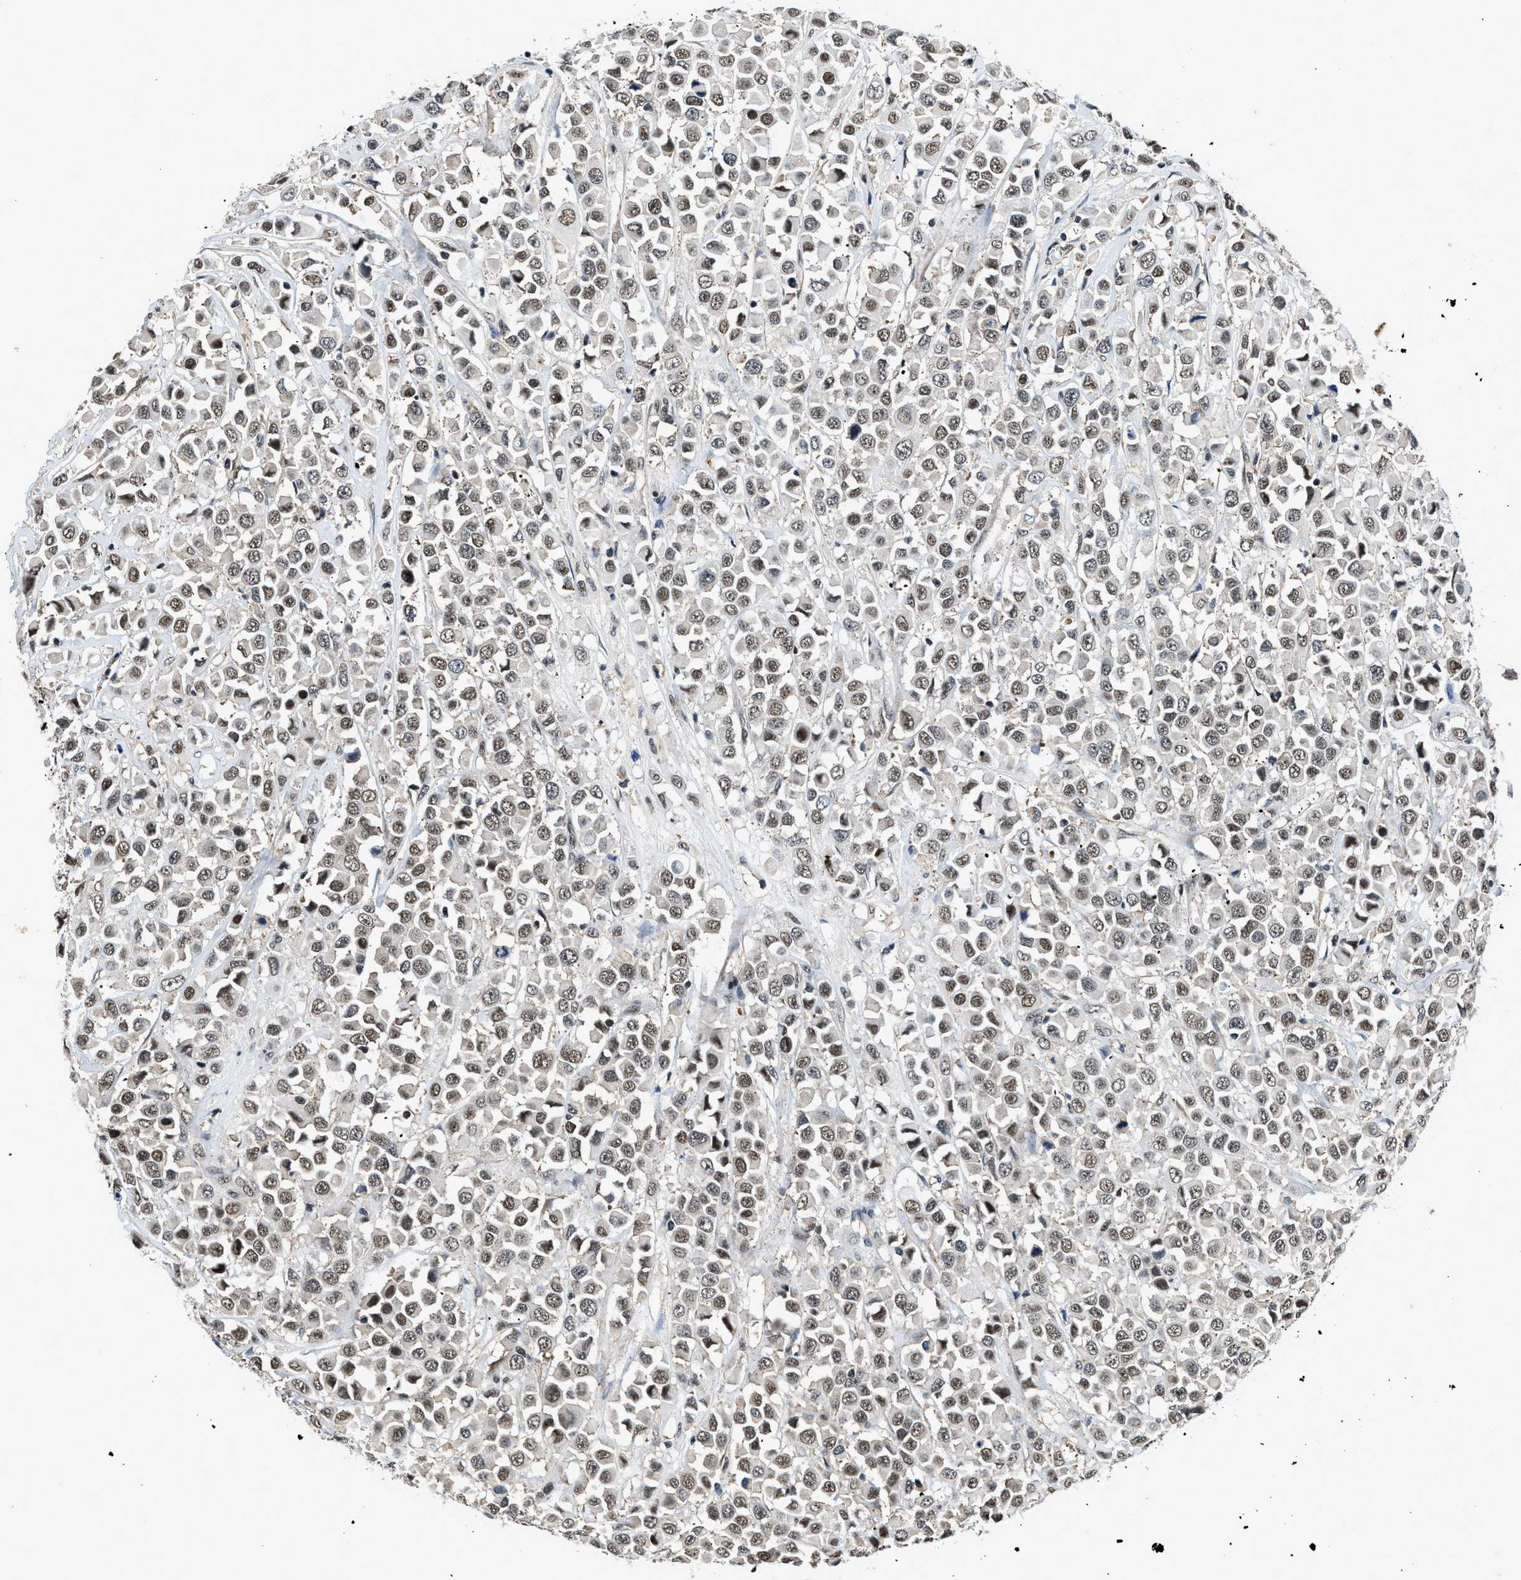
{"staining": {"intensity": "moderate", "quantity": ">75%", "location": "nuclear"}, "tissue": "breast cancer", "cell_type": "Tumor cells", "image_type": "cancer", "snomed": [{"axis": "morphology", "description": "Duct carcinoma"}, {"axis": "topography", "description": "Breast"}], "caption": "Immunohistochemical staining of human intraductal carcinoma (breast) exhibits moderate nuclear protein expression in about >75% of tumor cells.", "gene": "HNRNPH2", "patient": {"sex": "female", "age": 61}}